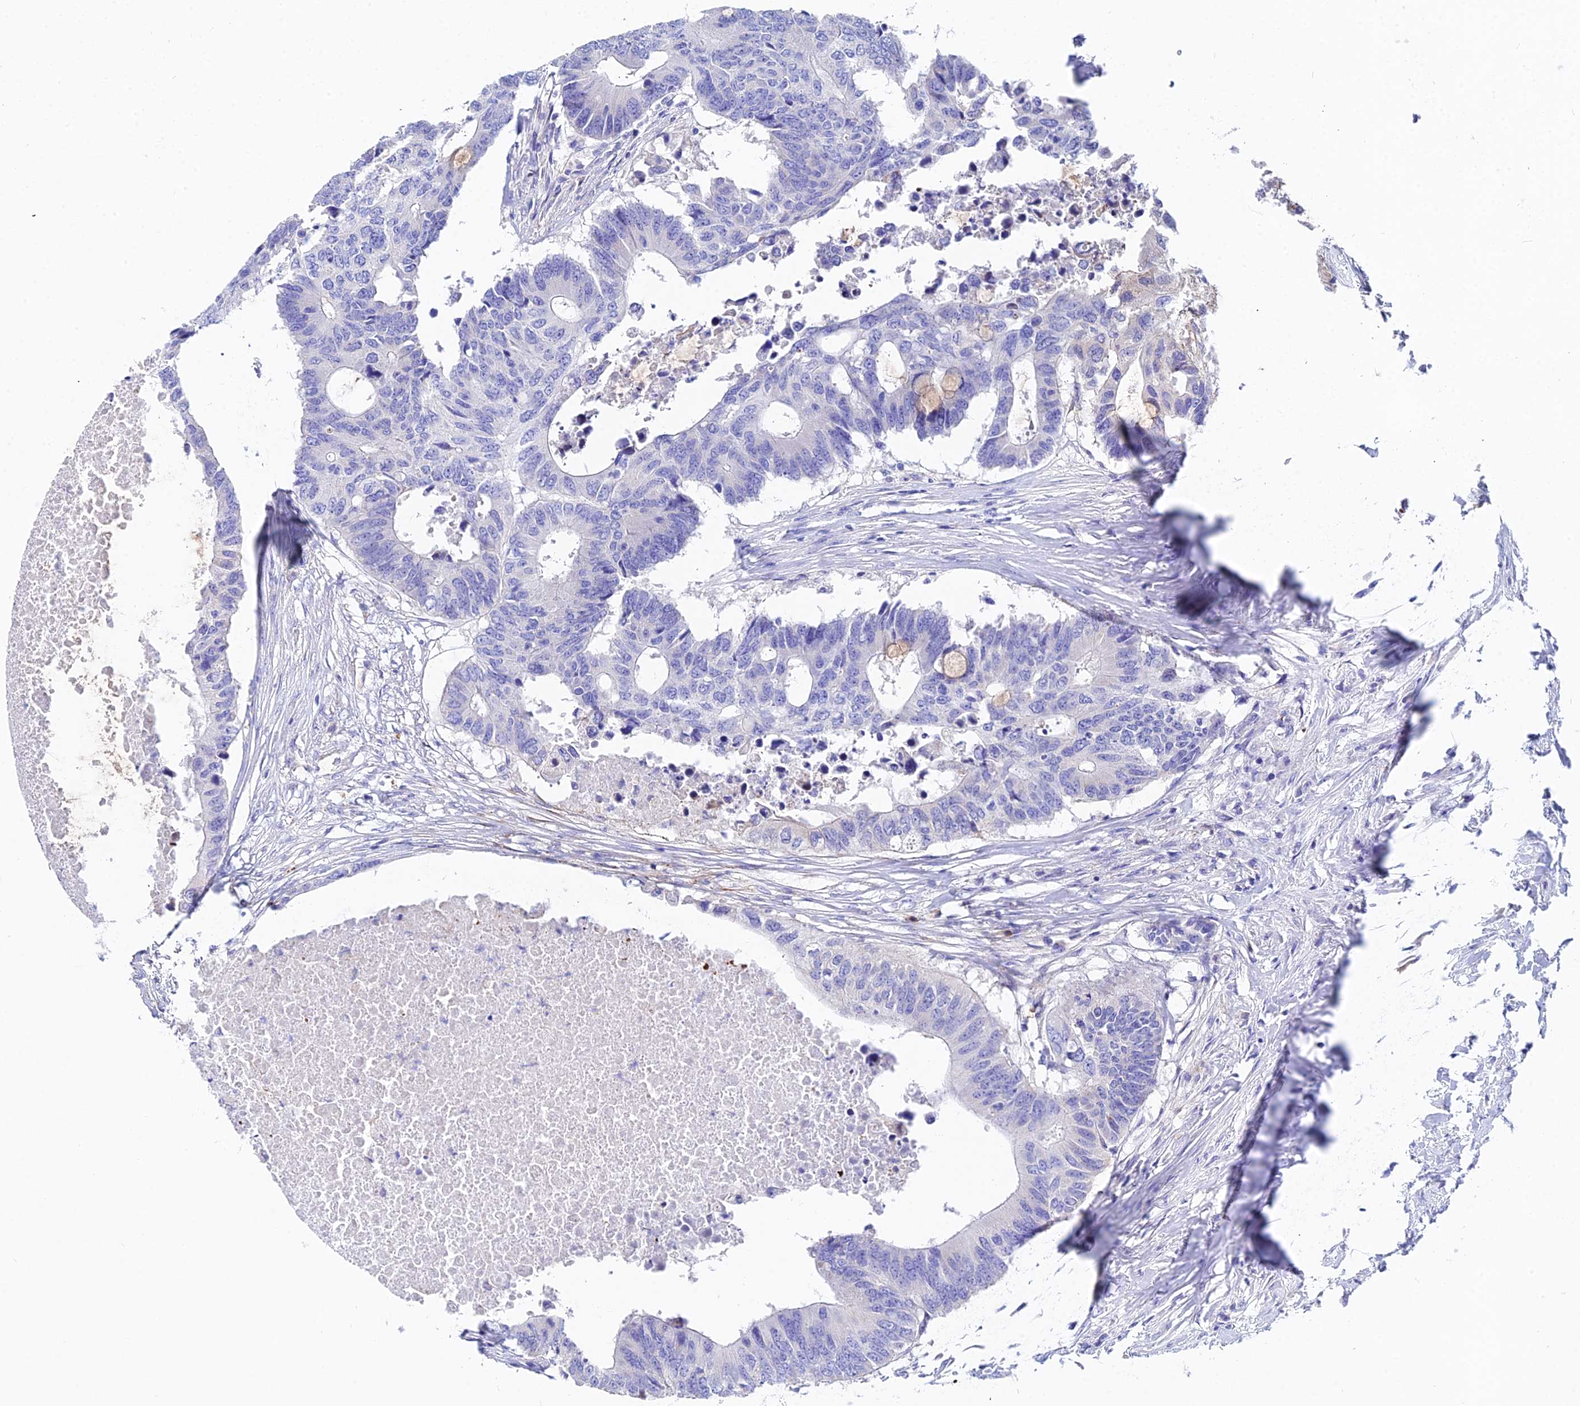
{"staining": {"intensity": "negative", "quantity": "none", "location": "none"}, "tissue": "colorectal cancer", "cell_type": "Tumor cells", "image_type": "cancer", "snomed": [{"axis": "morphology", "description": "Adenocarcinoma, NOS"}, {"axis": "topography", "description": "Colon"}], "caption": "Immunohistochemistry micrograph of human colorectal cancer stained for a protein (brown), which demonstrates no staining in tumor cells.", "gene": "CEP41", "patient": {"sex": "male", "age": 71}}